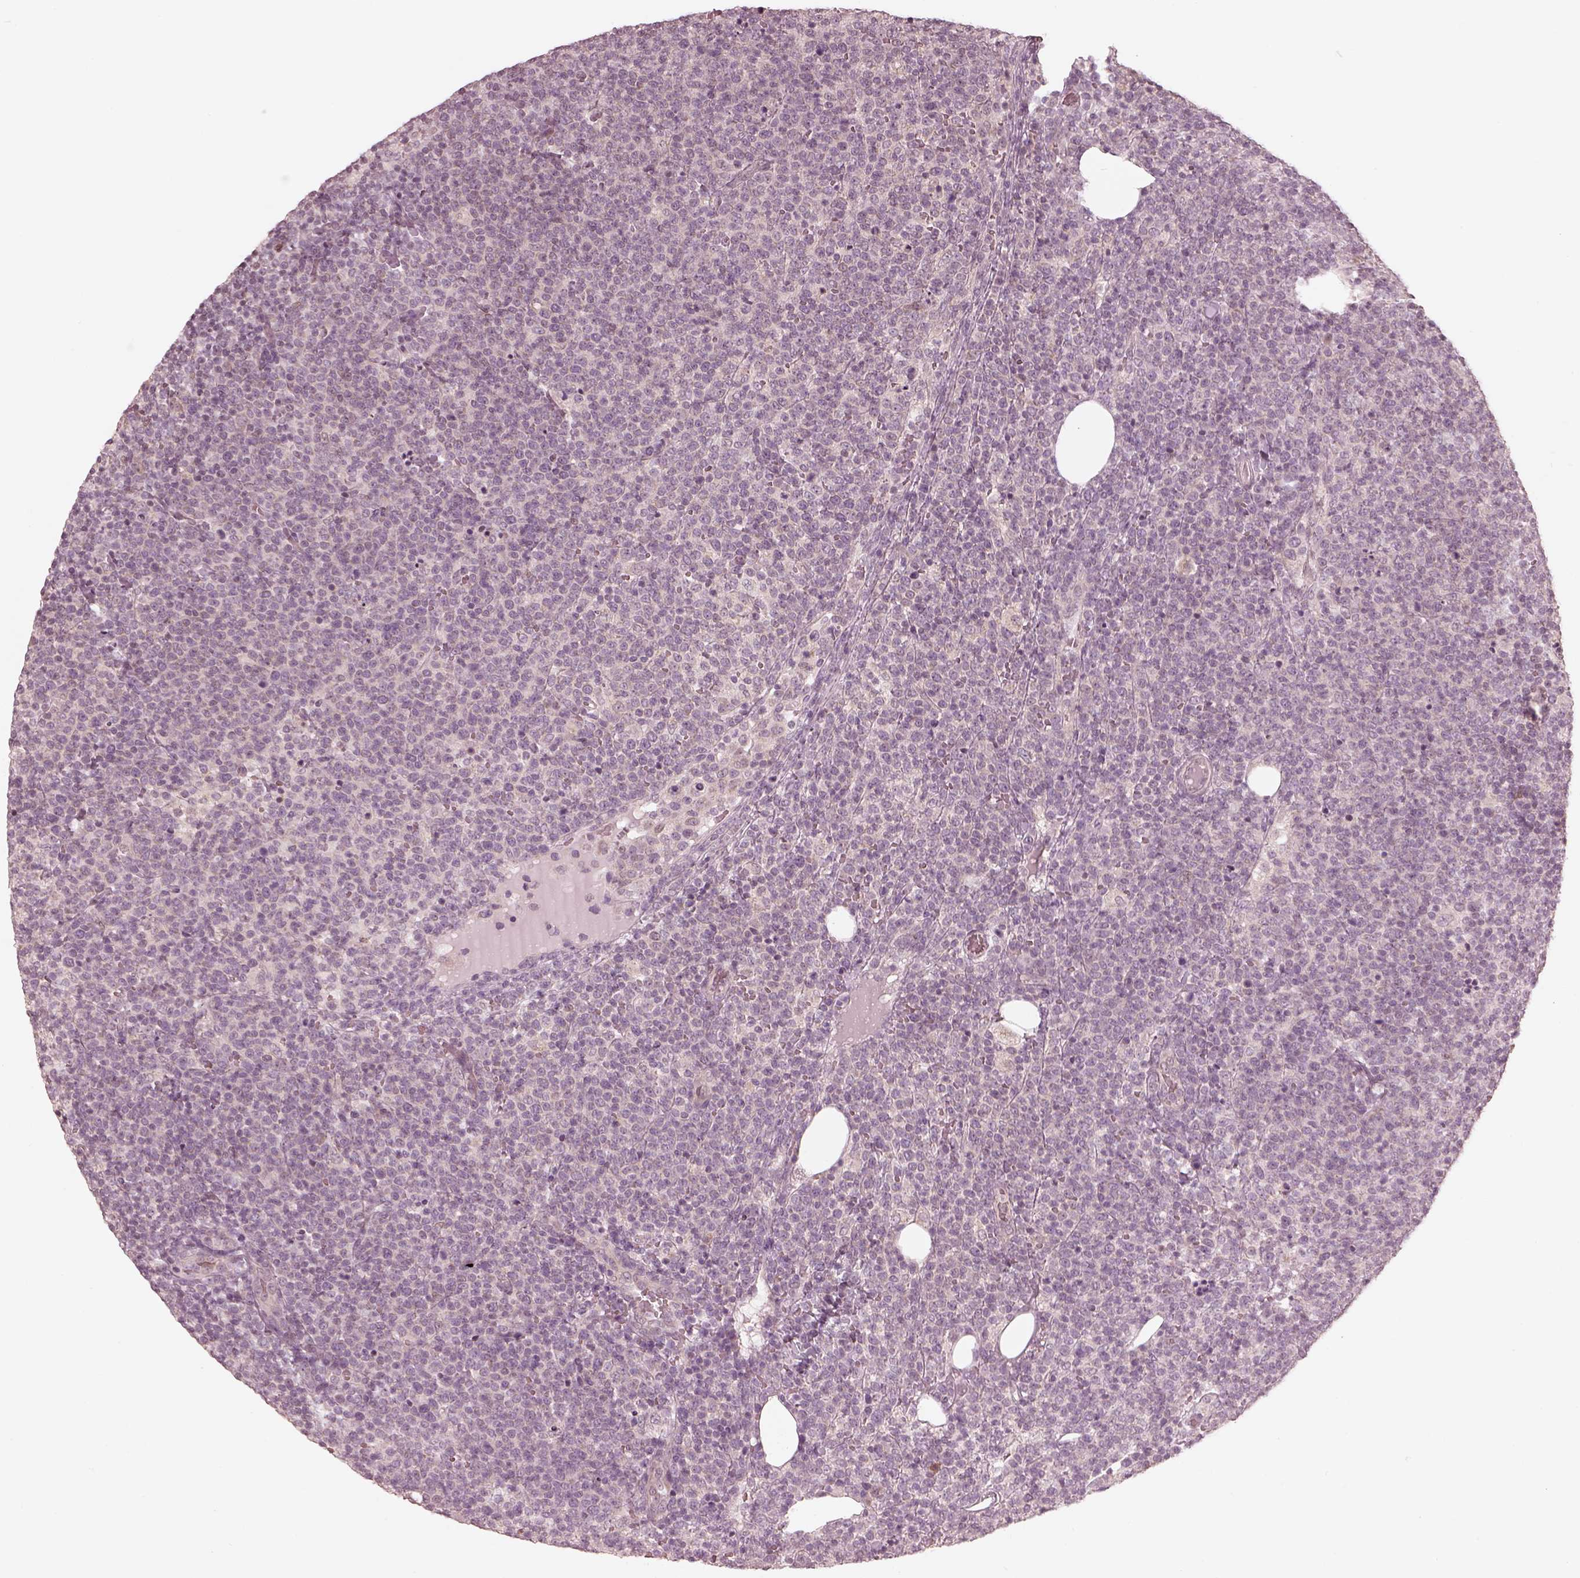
{"staining": {"intensity": "negative", "quantity": "none", "location": "none"}, "tissue": "lymphoma", "cell_type": "Tumor cells", "image_type": "cancer", "snomed": [{"axis": "morphology", "description": "Malignant lymphoma, non-Hodgkin's type, High grade"}, {"axis": "topography", "description": "Lymph node"}], "caption": "Immunohistochemistry image of neoplastic tissue: human lymphoma stained with DAB (3,3'-diaminobenzidine) reveals no significant protein expression in tumor cells. (Stains: DAB immunohistochemistry with hematoxylin counter stain, Microscopy: brightfield microscopy at high magnification).", "gene": "IQCB1", "patient": {"sex": "male", "age": 61}}